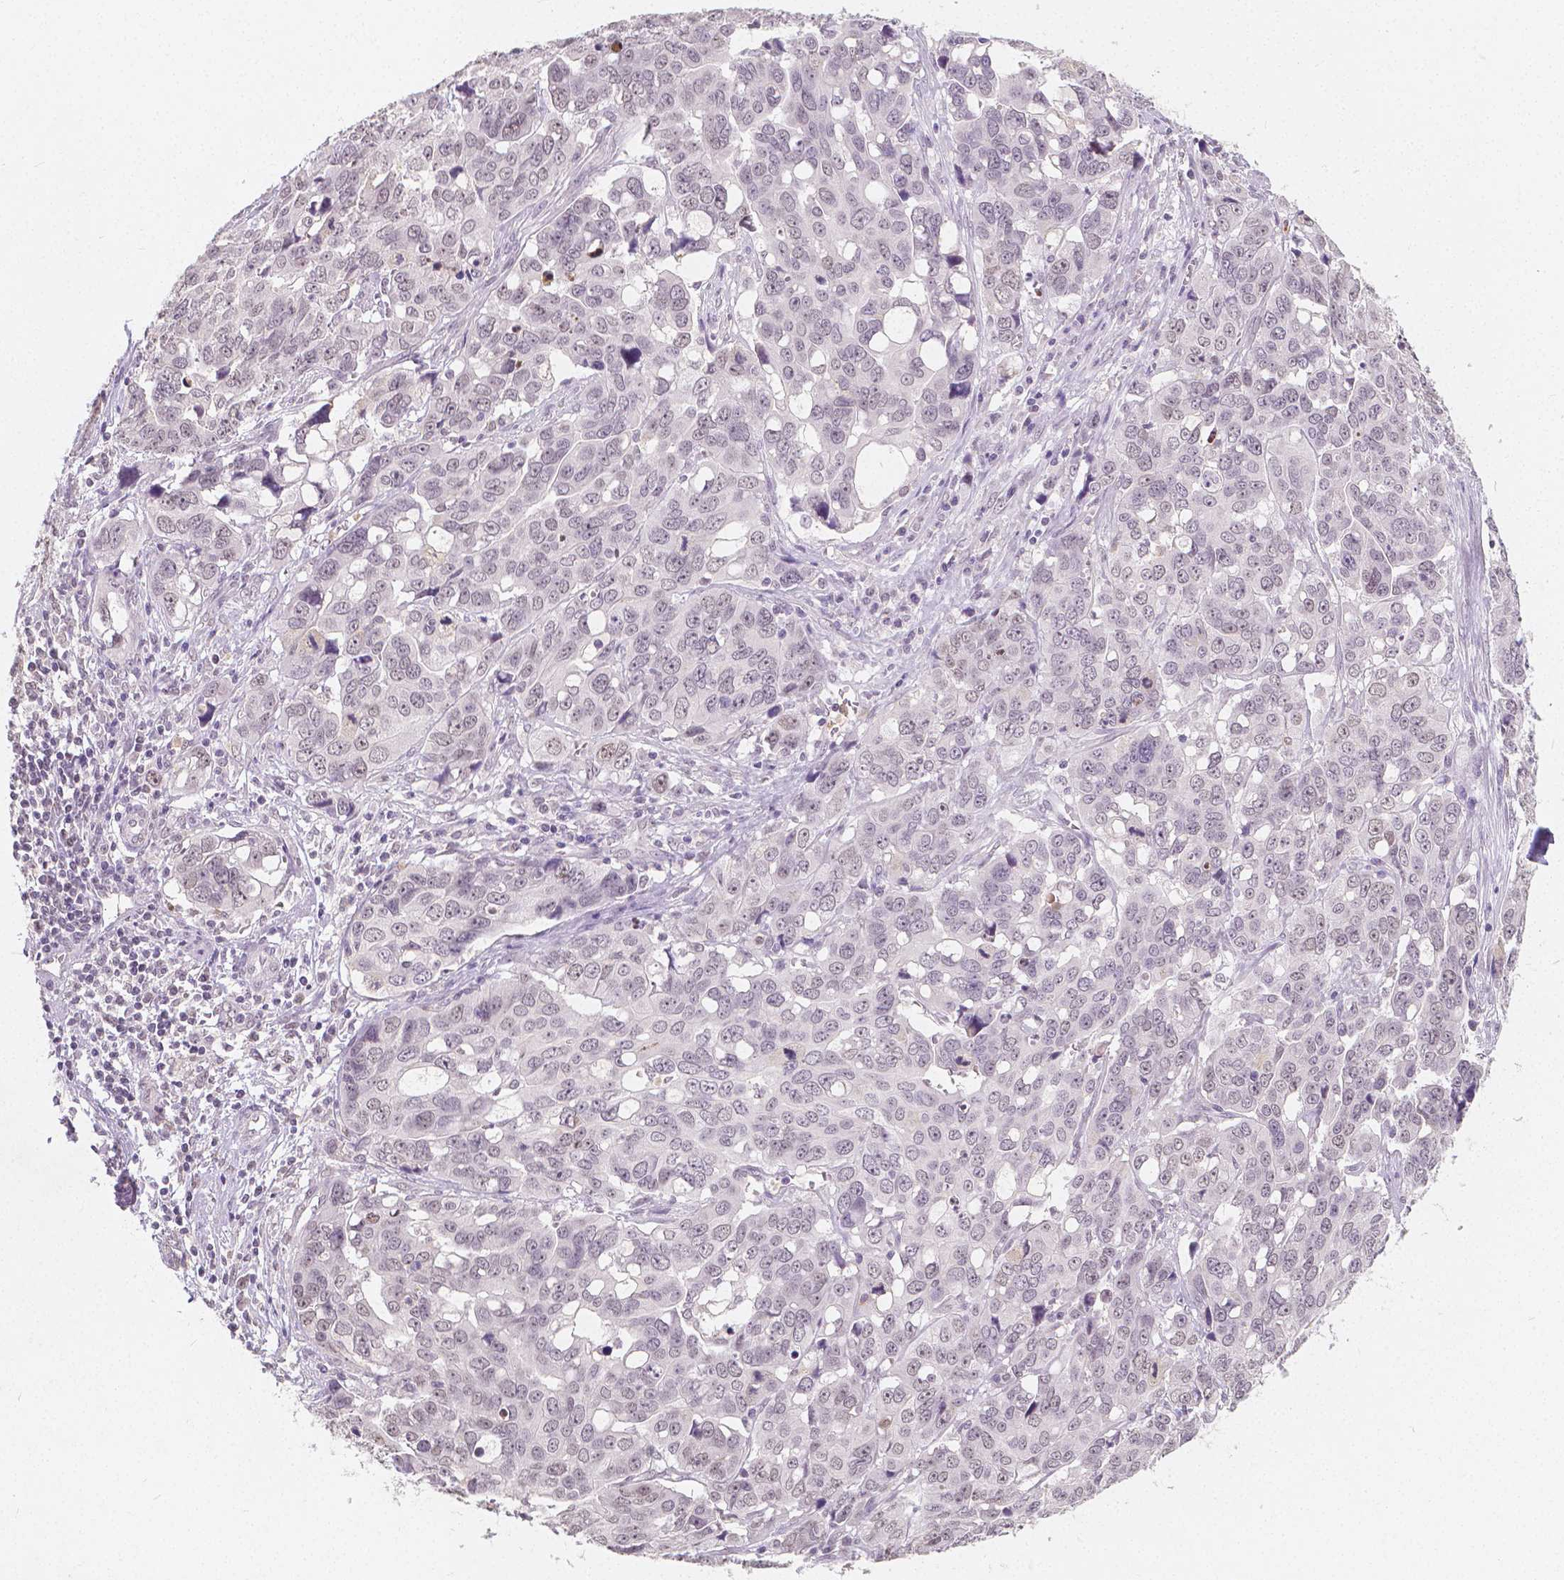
{"staining": {"intensity": "negative", "quantity": "none", "location": "none"}, "tissue": "ovarian cancer", "cell_type": "Tumor cells", "image_type": "cancer", "snomed": [{"axis": "morphology", "description": "Carcinoma, endometroid"}, {"axis": "topography", "description": "Ovary"}], "caption": "Immunohistochemistry of human ovarian endometroid carcinoma shows no expression in tumor cells.", "gene": "NOLC1", "patient": {"sex": "female", "age": 78}}